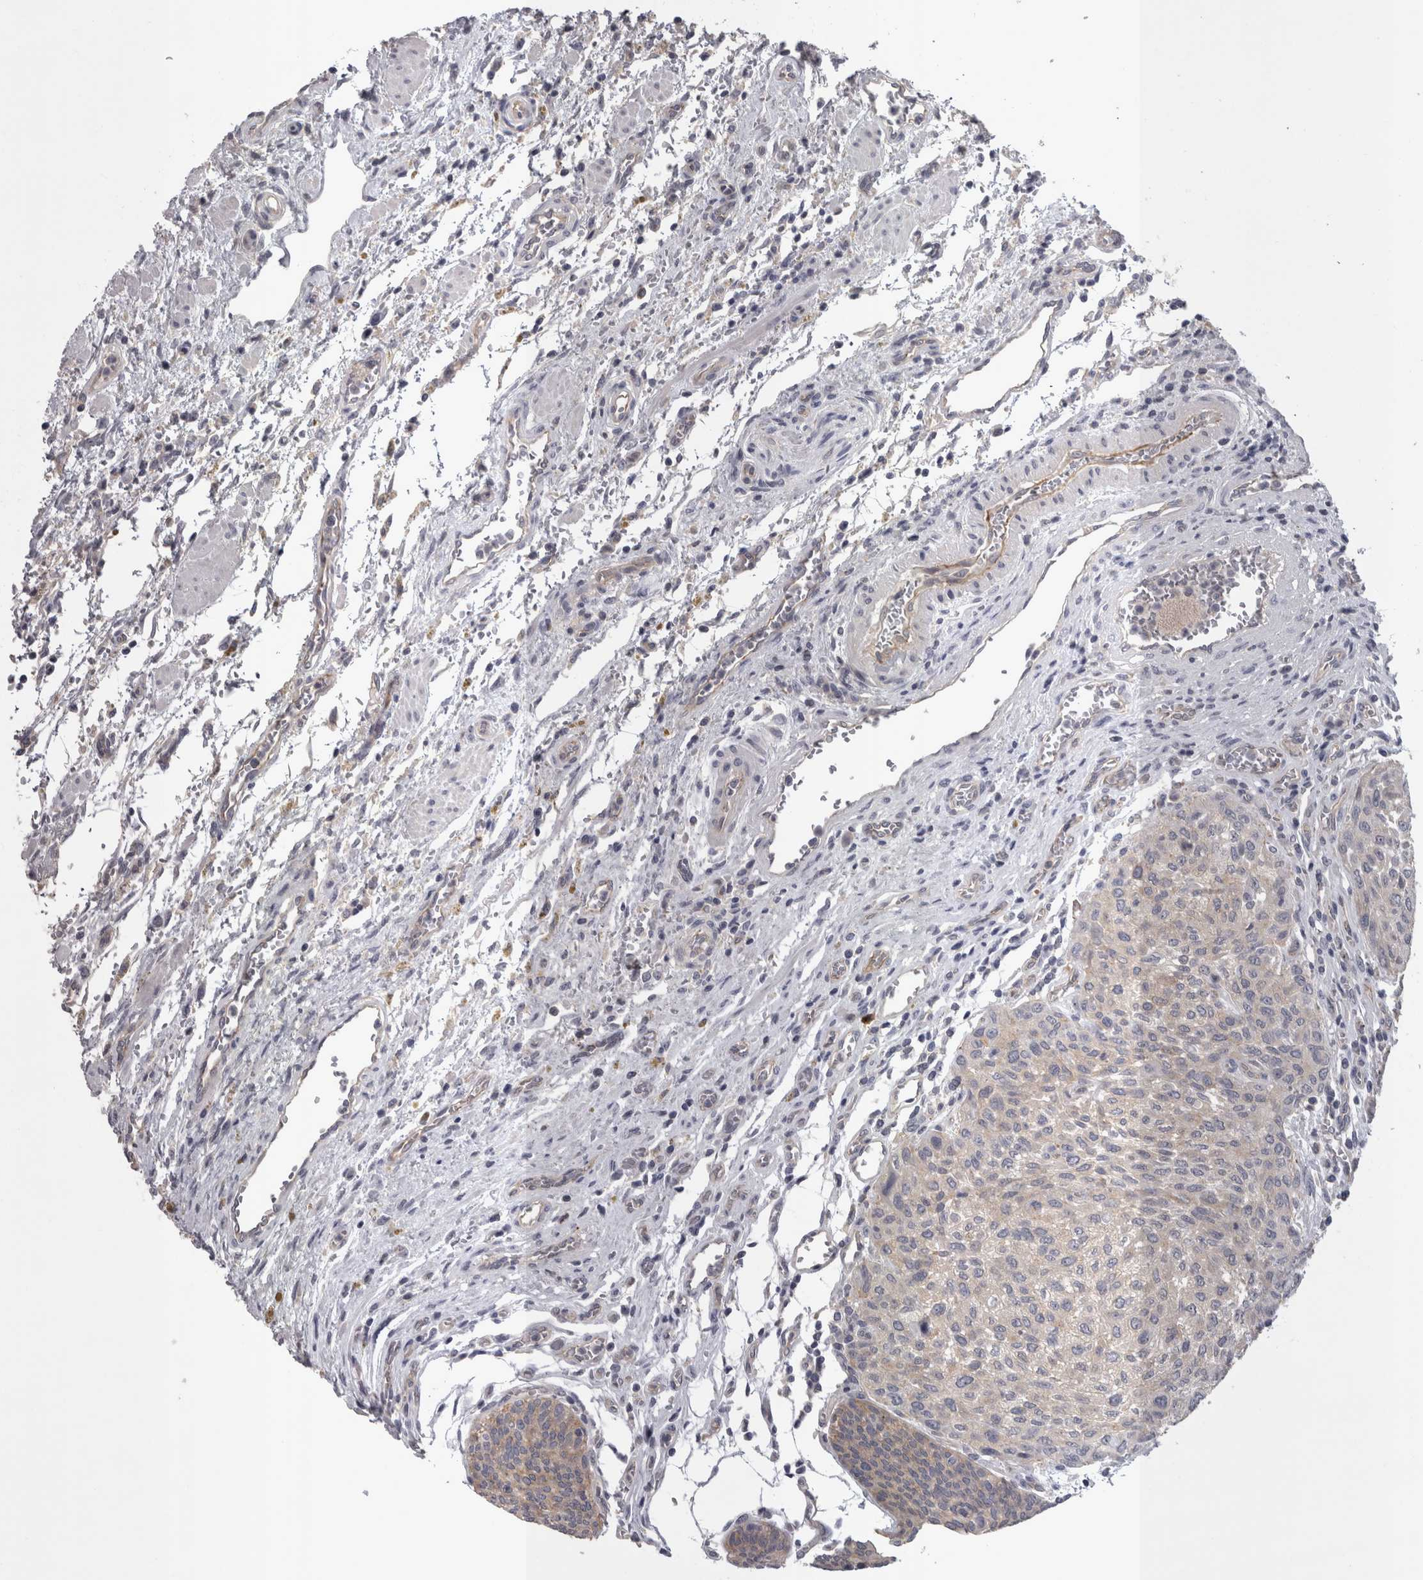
{"staining": {"intensity": "negative", "quantity": "none", "location": "none"}, "tissue": "urothelial cancer", "cell_type": "Tumor cells", "image_type": "cancer", "snomed": [{"axis": "morphology", "description": "Urothelial carcinoma, Low grade"}, {"axis": "morphology", "description": "Urothelial carcinoma, High grade"}, {"axis": "topography", "description": "Urinary bladder"}], "caption": "A histopathology image of human urothelial cancer is negative for staining in tumor cells.", "gene": "LYZL6", "patient": {"sex": "male", "age": 35}}